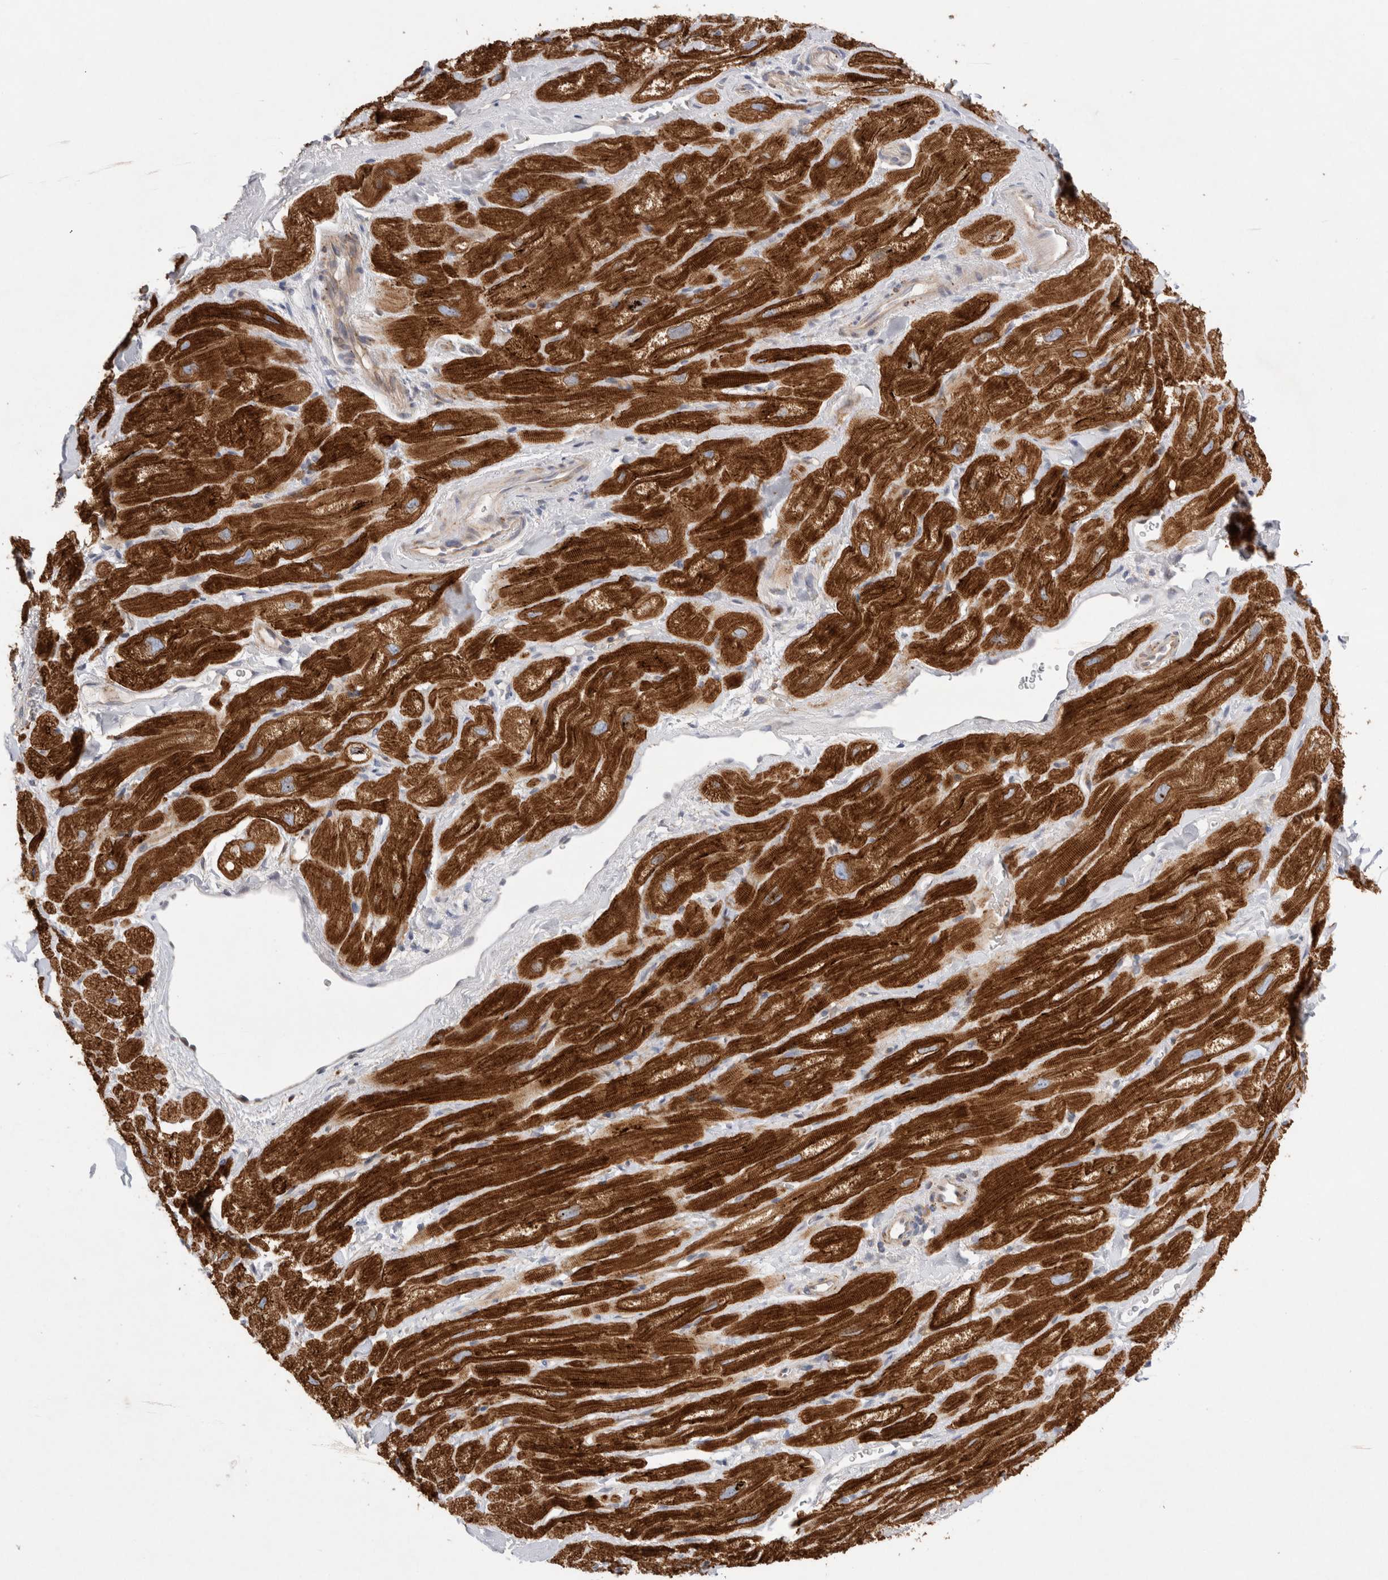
{"staining": {"intensity": "strong", "quantity": ">75%", "location": "cytoplasmic/membranous"}, "tissue": "heart muscle", "cell_type": "Cardiomyocytes", "image_type": "normal", "snomed": [{"axis": "morphology", "description": "Normal tissue, NOS"}, {"axis": "topography", "description": "Heart"}], "caption": "Brown immunohistochemical staining in unremarkable heart muscle displays strong cytoplasmic/membranous expression in approximately >75% of cardiomyocytes.", "gene": "TBC1D16", "patient": {"sex": "male", "age": 49}}